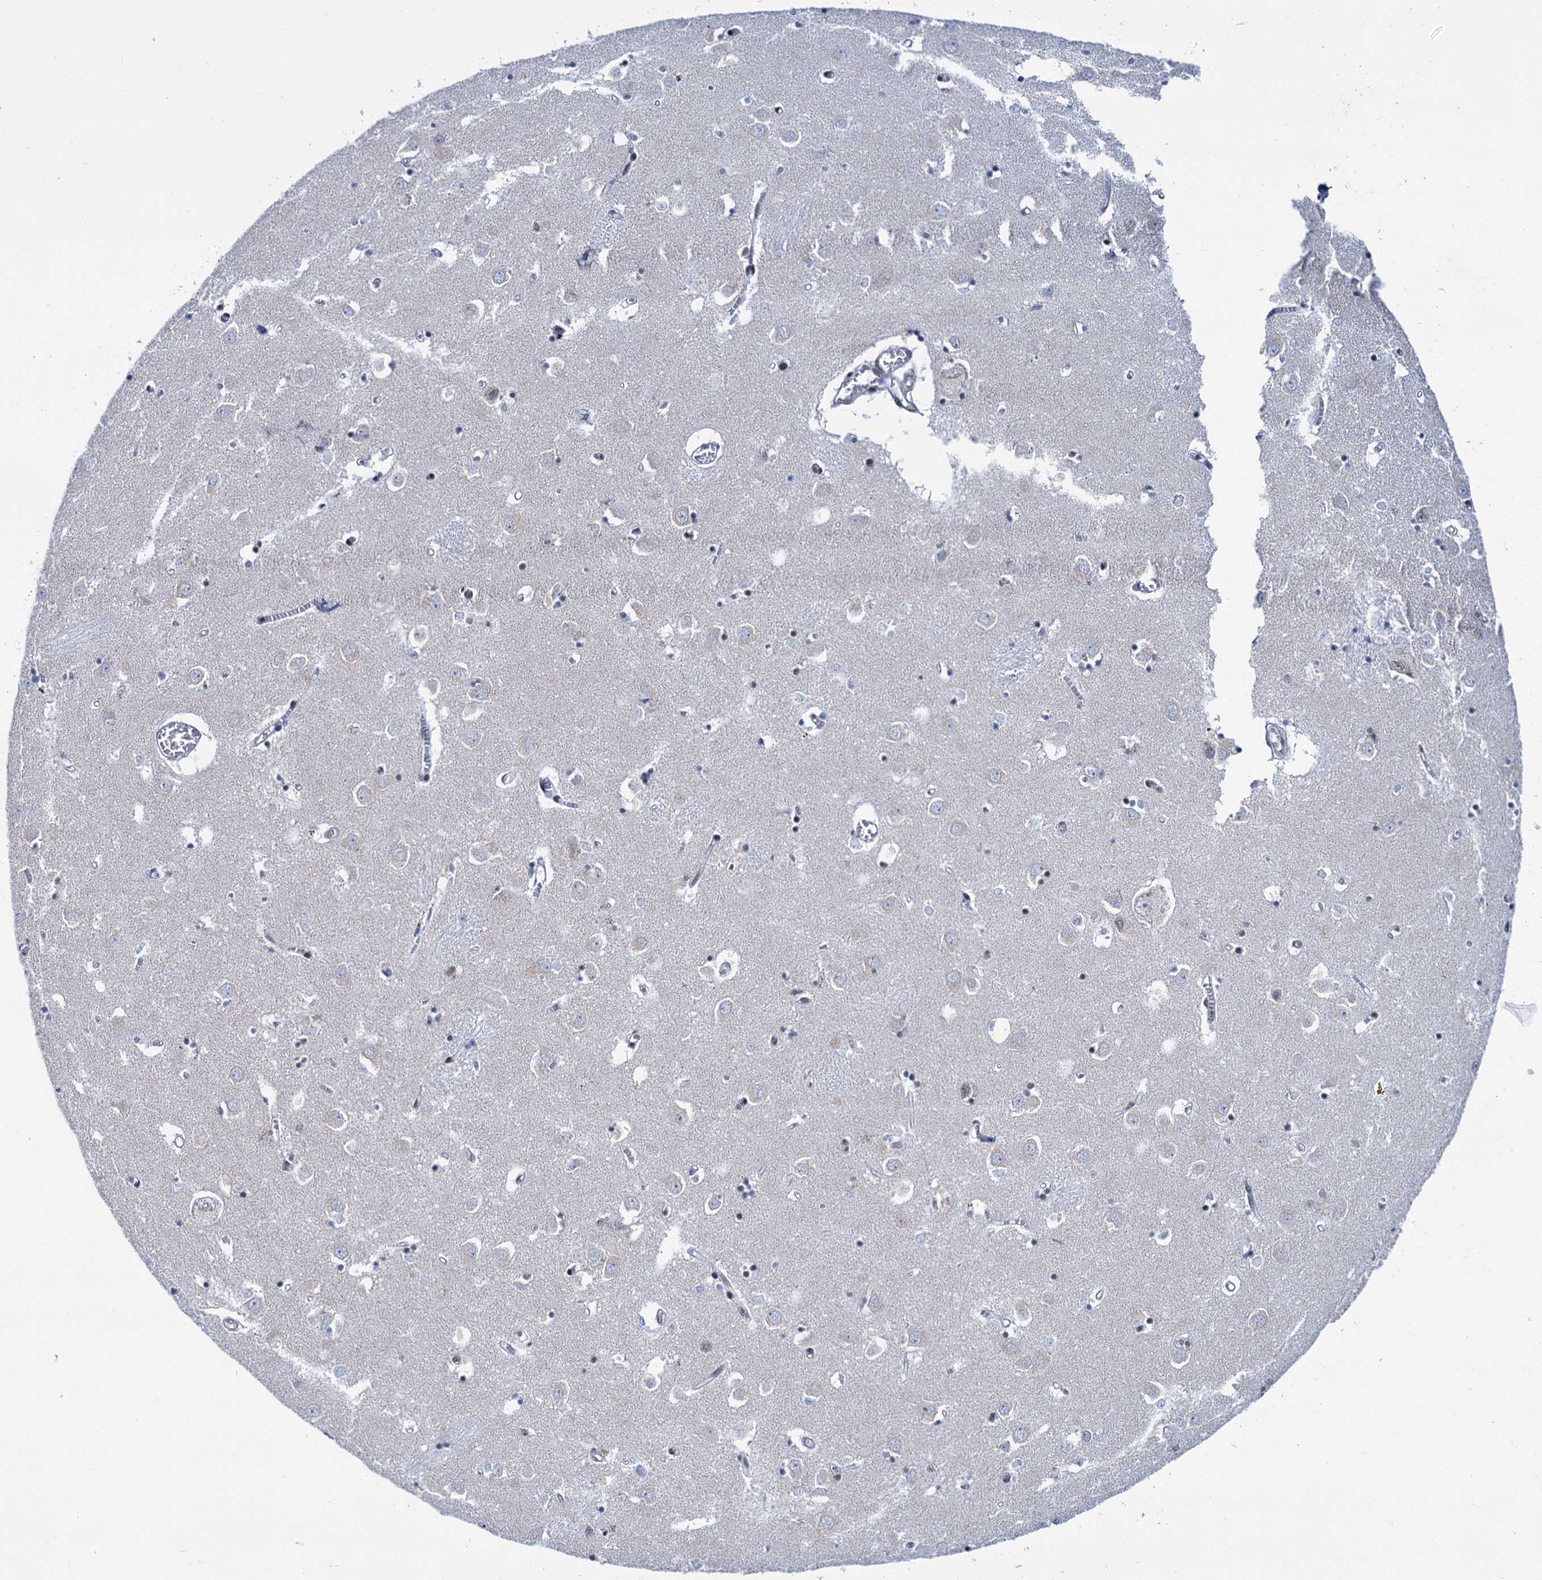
{"staining": {"intensity": "moderate", "quantity": "<25%", "location": "nuclear"}, "tissue": "caudate", "cell_type": "Glial cells", "image_type": "normal", "snomed": [{"axis": "morphology", "description": "Normal tissue, NOS"}, {"axis": "topography", "description": "Lateral ventricle wall"}], "caption": "Human caudate stained with a brown dye demonstrates moderate nuclear positive staining in approximately <25% of glial cells.", "gene": "SREK1", "patient": {"sex": "male", "age": 70}}